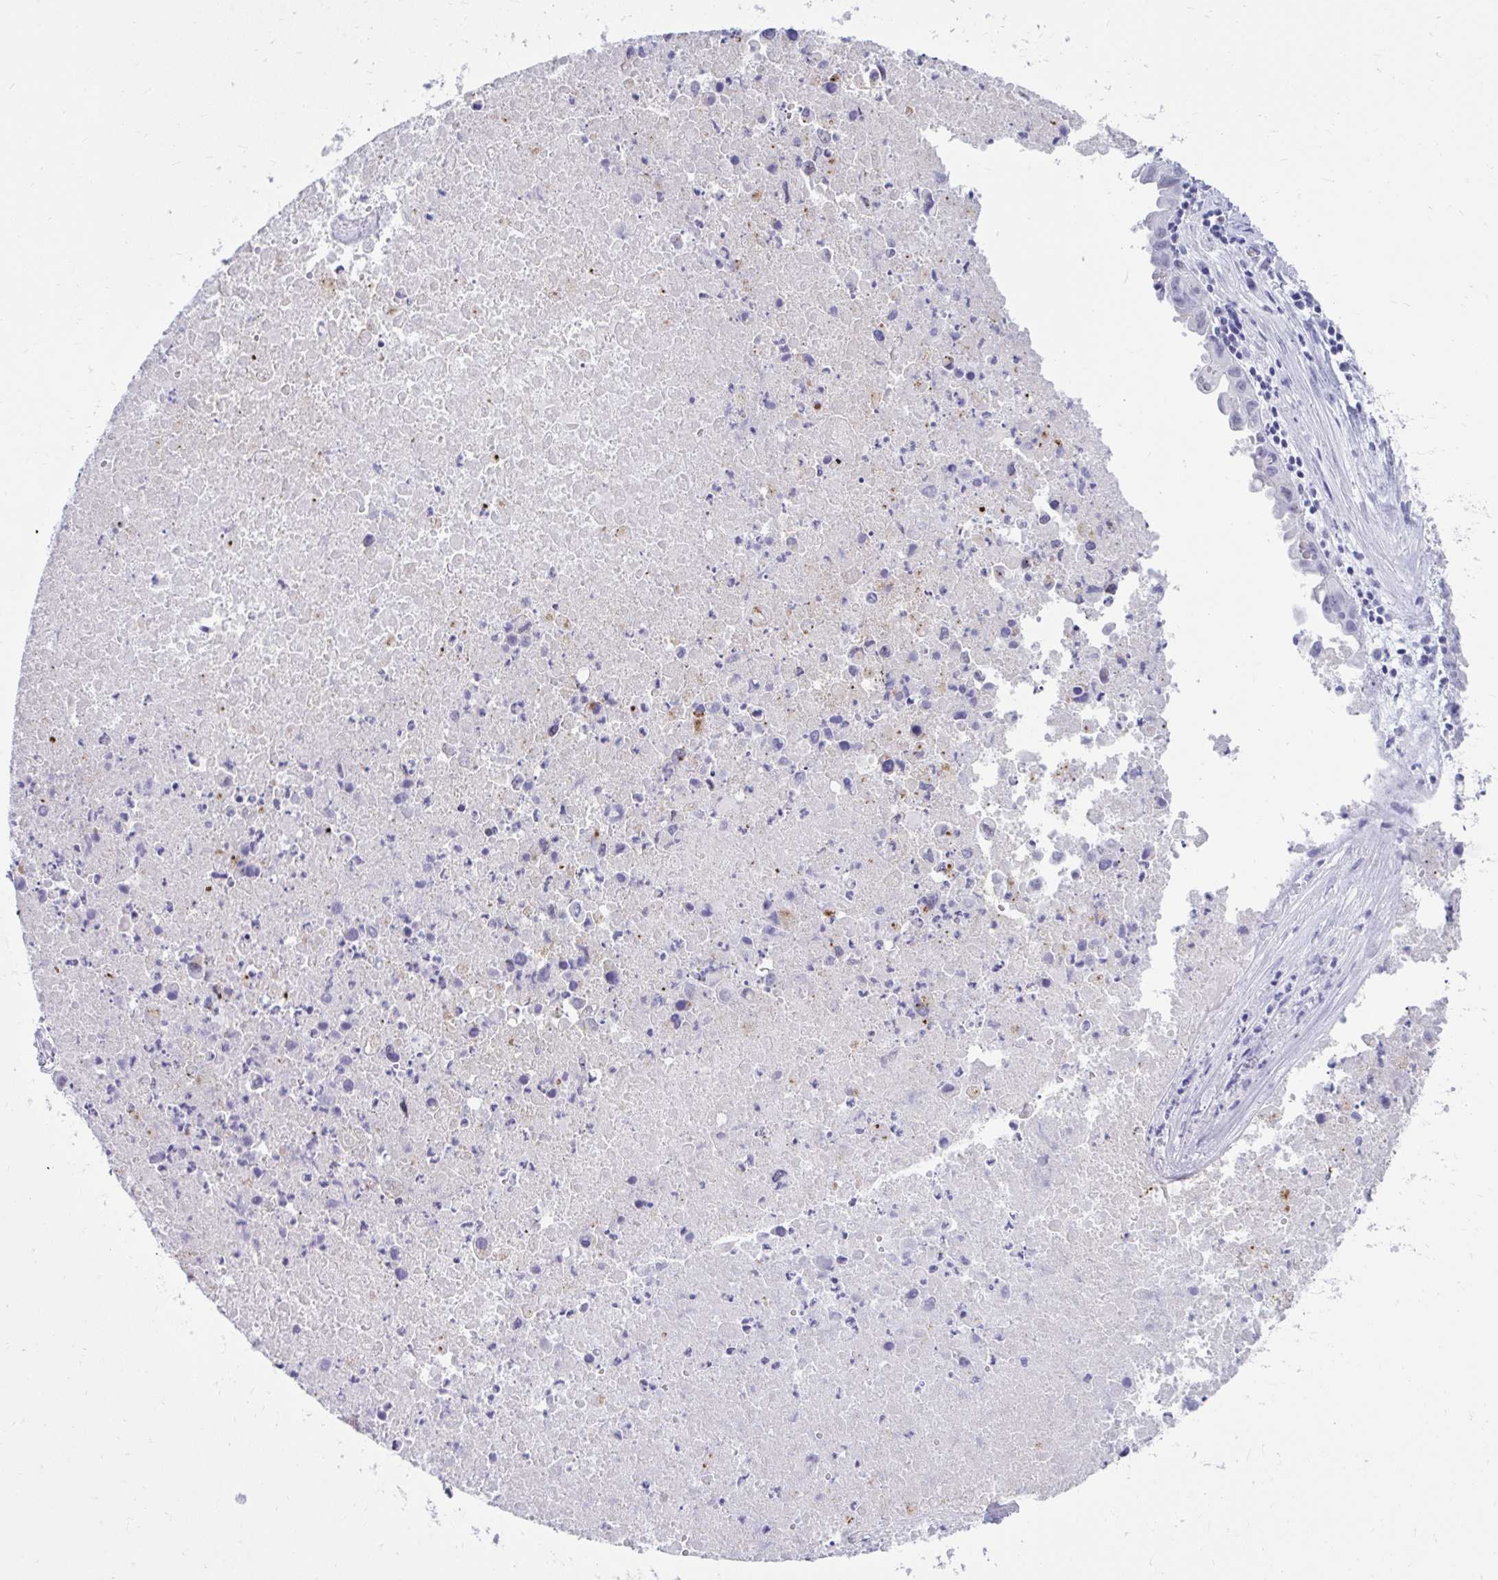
{"staining": {"intensity": "negative", "quantity": "none", "location": "none"}, "tissue": "lung cancer", "cell_type": "Tumor cells", "image_type": "cancer", "snomed": [{"axis": "morphology", "description": "Adenocarcinoma, NOS"}, {"axis": "topography", "description": "Lymph node"}, {"axis": "topography", "description": "Lung"}], "caption": "IHC image of neoplastic tissue: human lung cancer (adenocarcinoma) stained with DAB (3,3'-diaminobenzidine) displays no significant protein expression in tumor cells. (DAB immunohistochemistry, high magnification).", "gene": "OR5F1", "patient": {"sex": "male", "age": 64}}